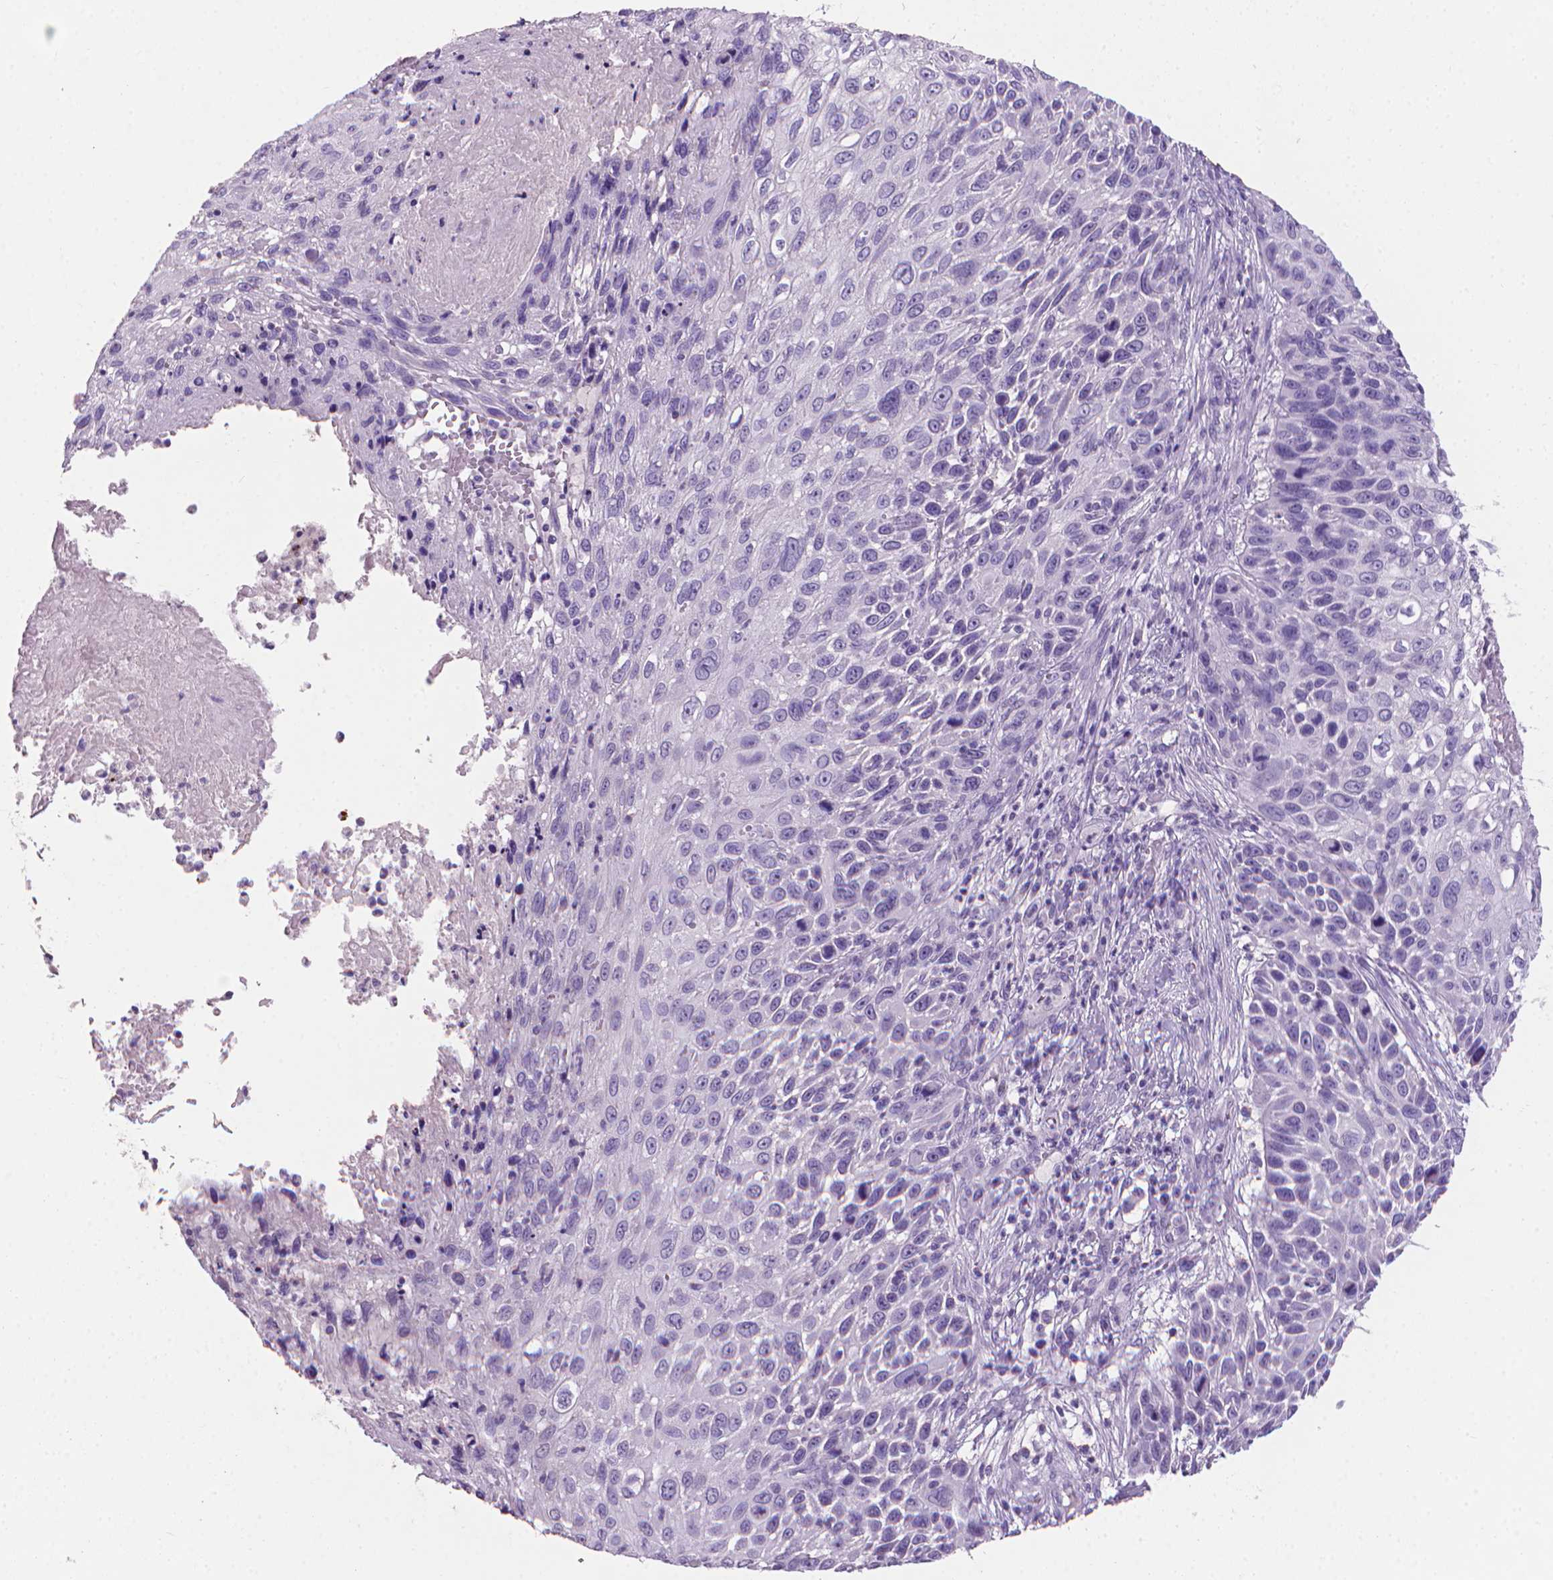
{"staining": {"intensity": "negative", "quantity": "none", "location": "none"}, "tissue": "skin cancer", "cell_type": "Tumor cells", "image_type": "cancer", "snomed": [{"axis": "morphology", "description": "Squamous cell carcinoma, NOS"}, {"axis": "topography", "description": "Skin"}], "caption": "Tumor cells are negative for brown protein staining in skin squamous cell carcinoma.", "gene": "XPNPEP2", "patient": {"sex": "male", "age": 92}}